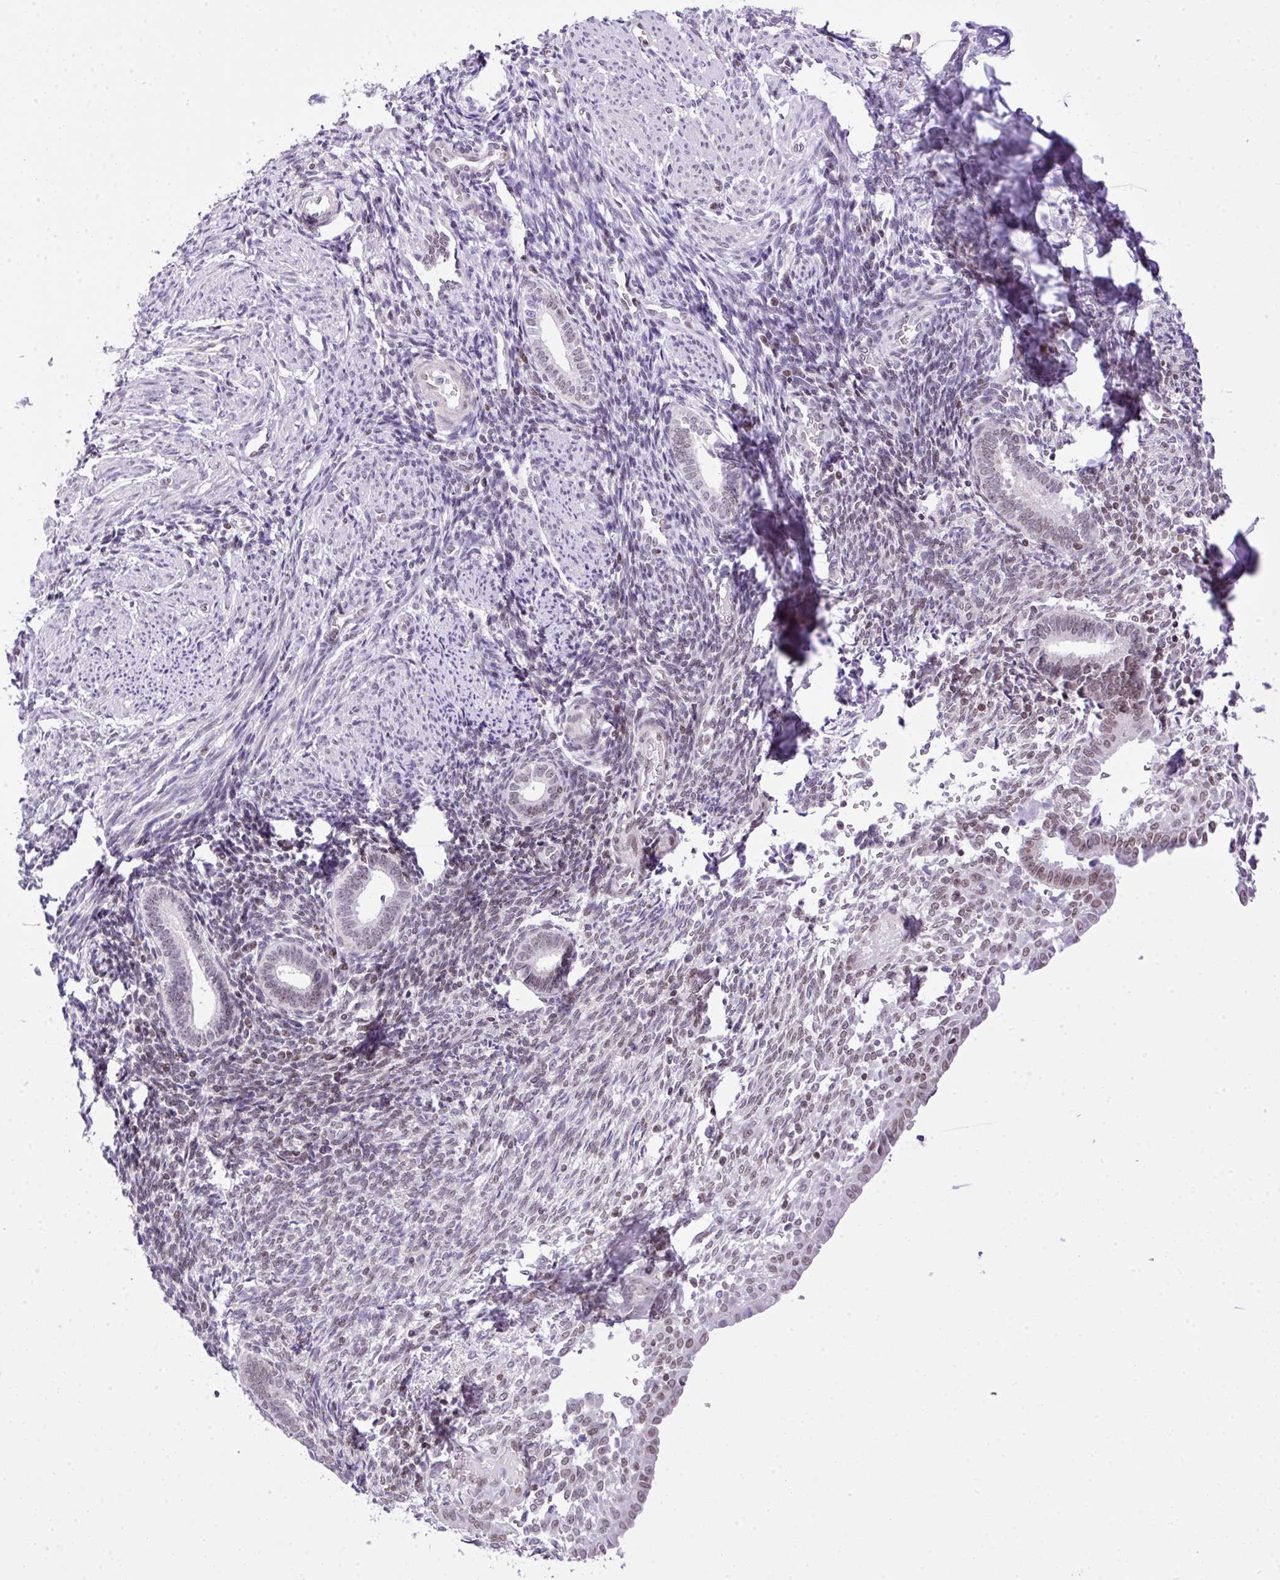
{"staining": {"intensity": "negative", "quantity": "none", "location": "none"}, "tissue": "endometrium", "cell_type": "Cells in endometrial stroma", "image_type": "normal", "snomed": [{"axis": "morphology", "description": "Normal tissue, NOS"}, {"axis": "topography", "description": "Endometrium"}], "caption": "DAB (3,3'-diaminobenzidine) immunohistochemical staining of normal endometrium demonstrates no significant expression in cells in endometrial stroma. (DAB (3,3'-diaminobenzidine) immunohistochemistry with hematoxylin counter stain).", "gene": "CCDC137", "patient": {"sex": "female", "age": 32}}